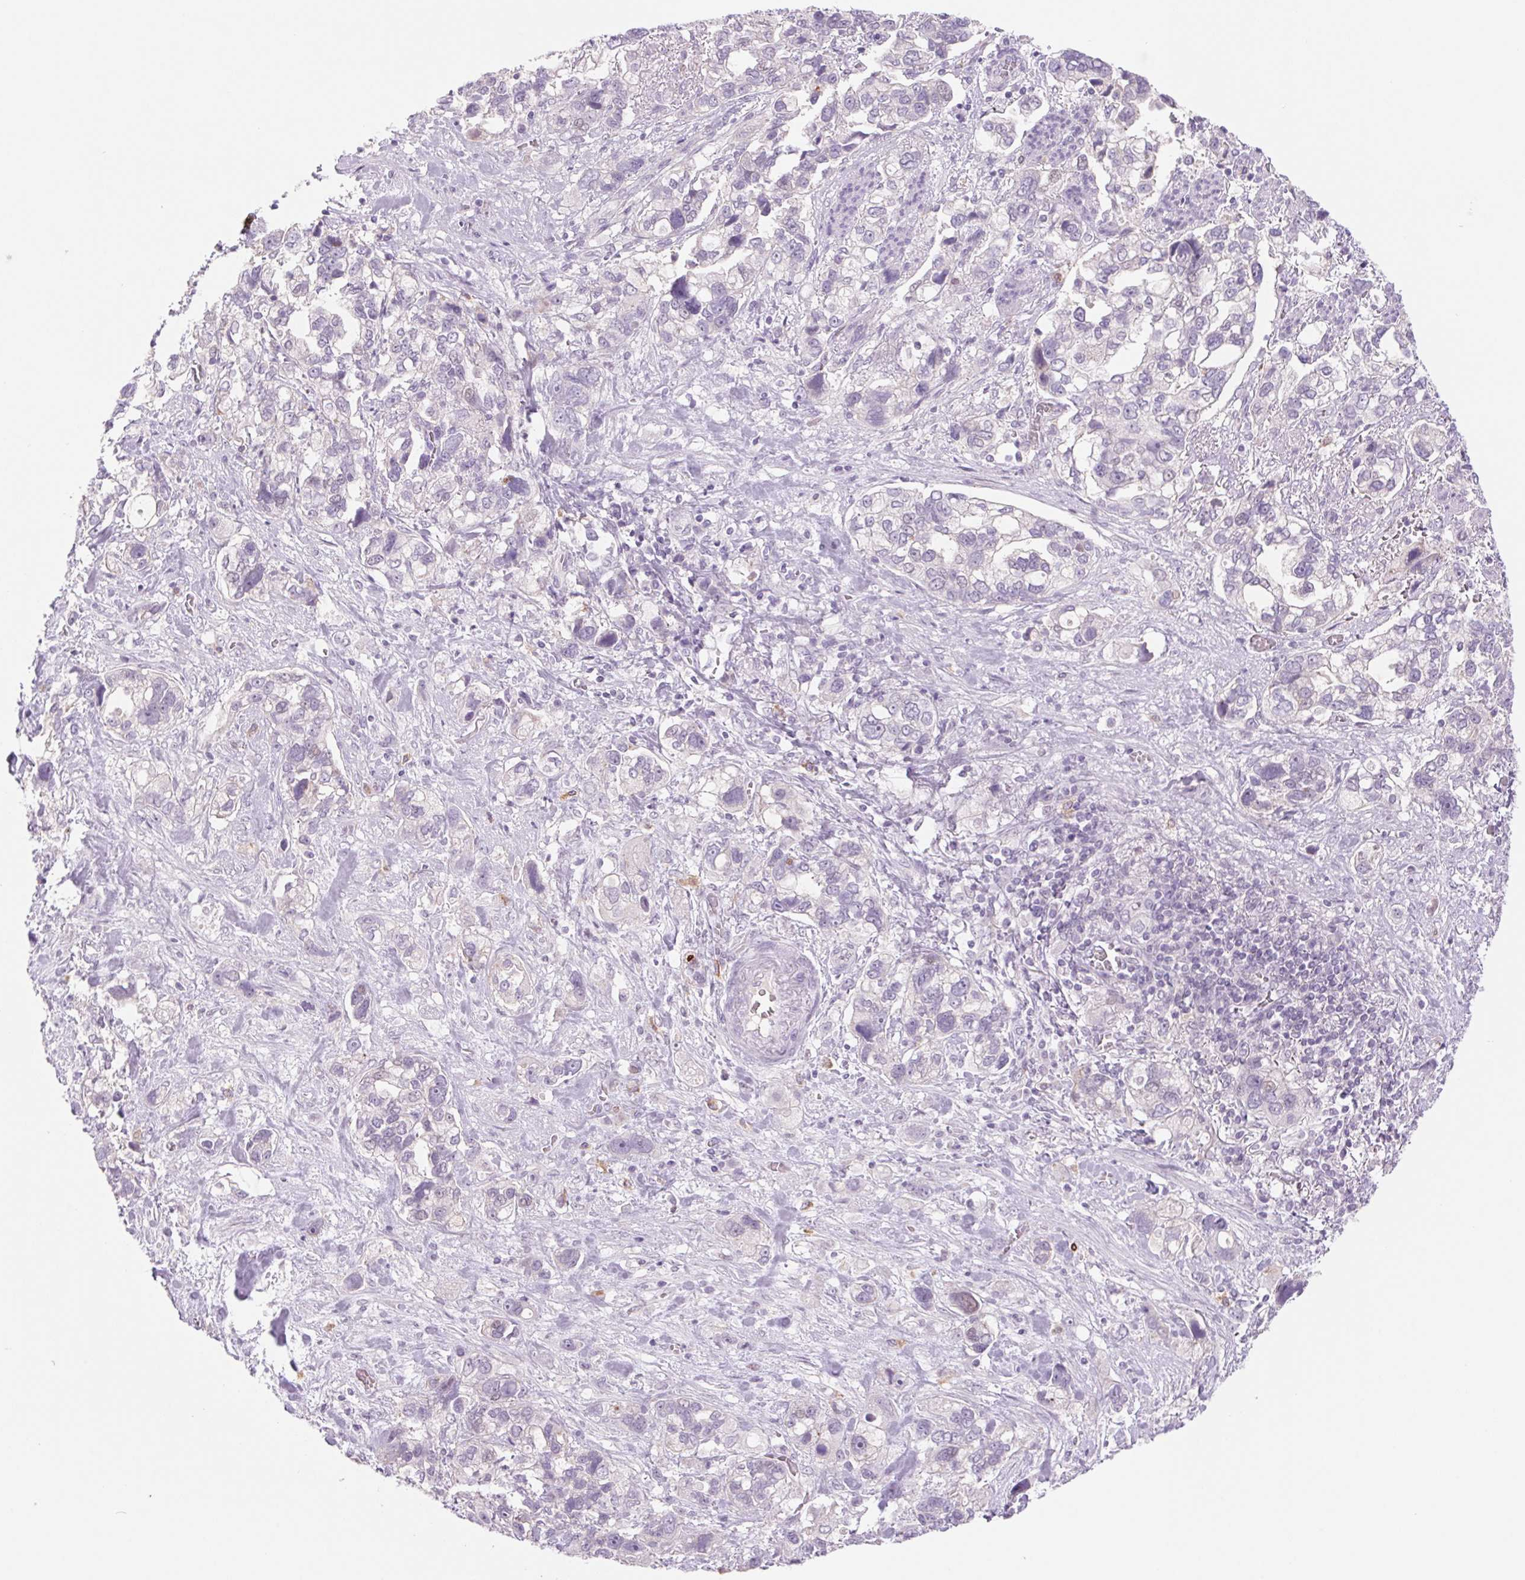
{"staining": {"intensity": "negative", "quantity": "none", "location": "none"}, "tissue": "stomach cancer", "cell_type": "Tumor cells", "image_type": "cancer", "snomed": [{"axis": "morphology", "description": "Adenocarcinoma, NOS"}, {"axis": "topography", "description": "Stomach, upper"}], "caption": "The histopathology image exhibits no staining of tumor cells in stomach cancer.", "gene": "KRT1", "patient": {"sex": "female", "age": 81}}